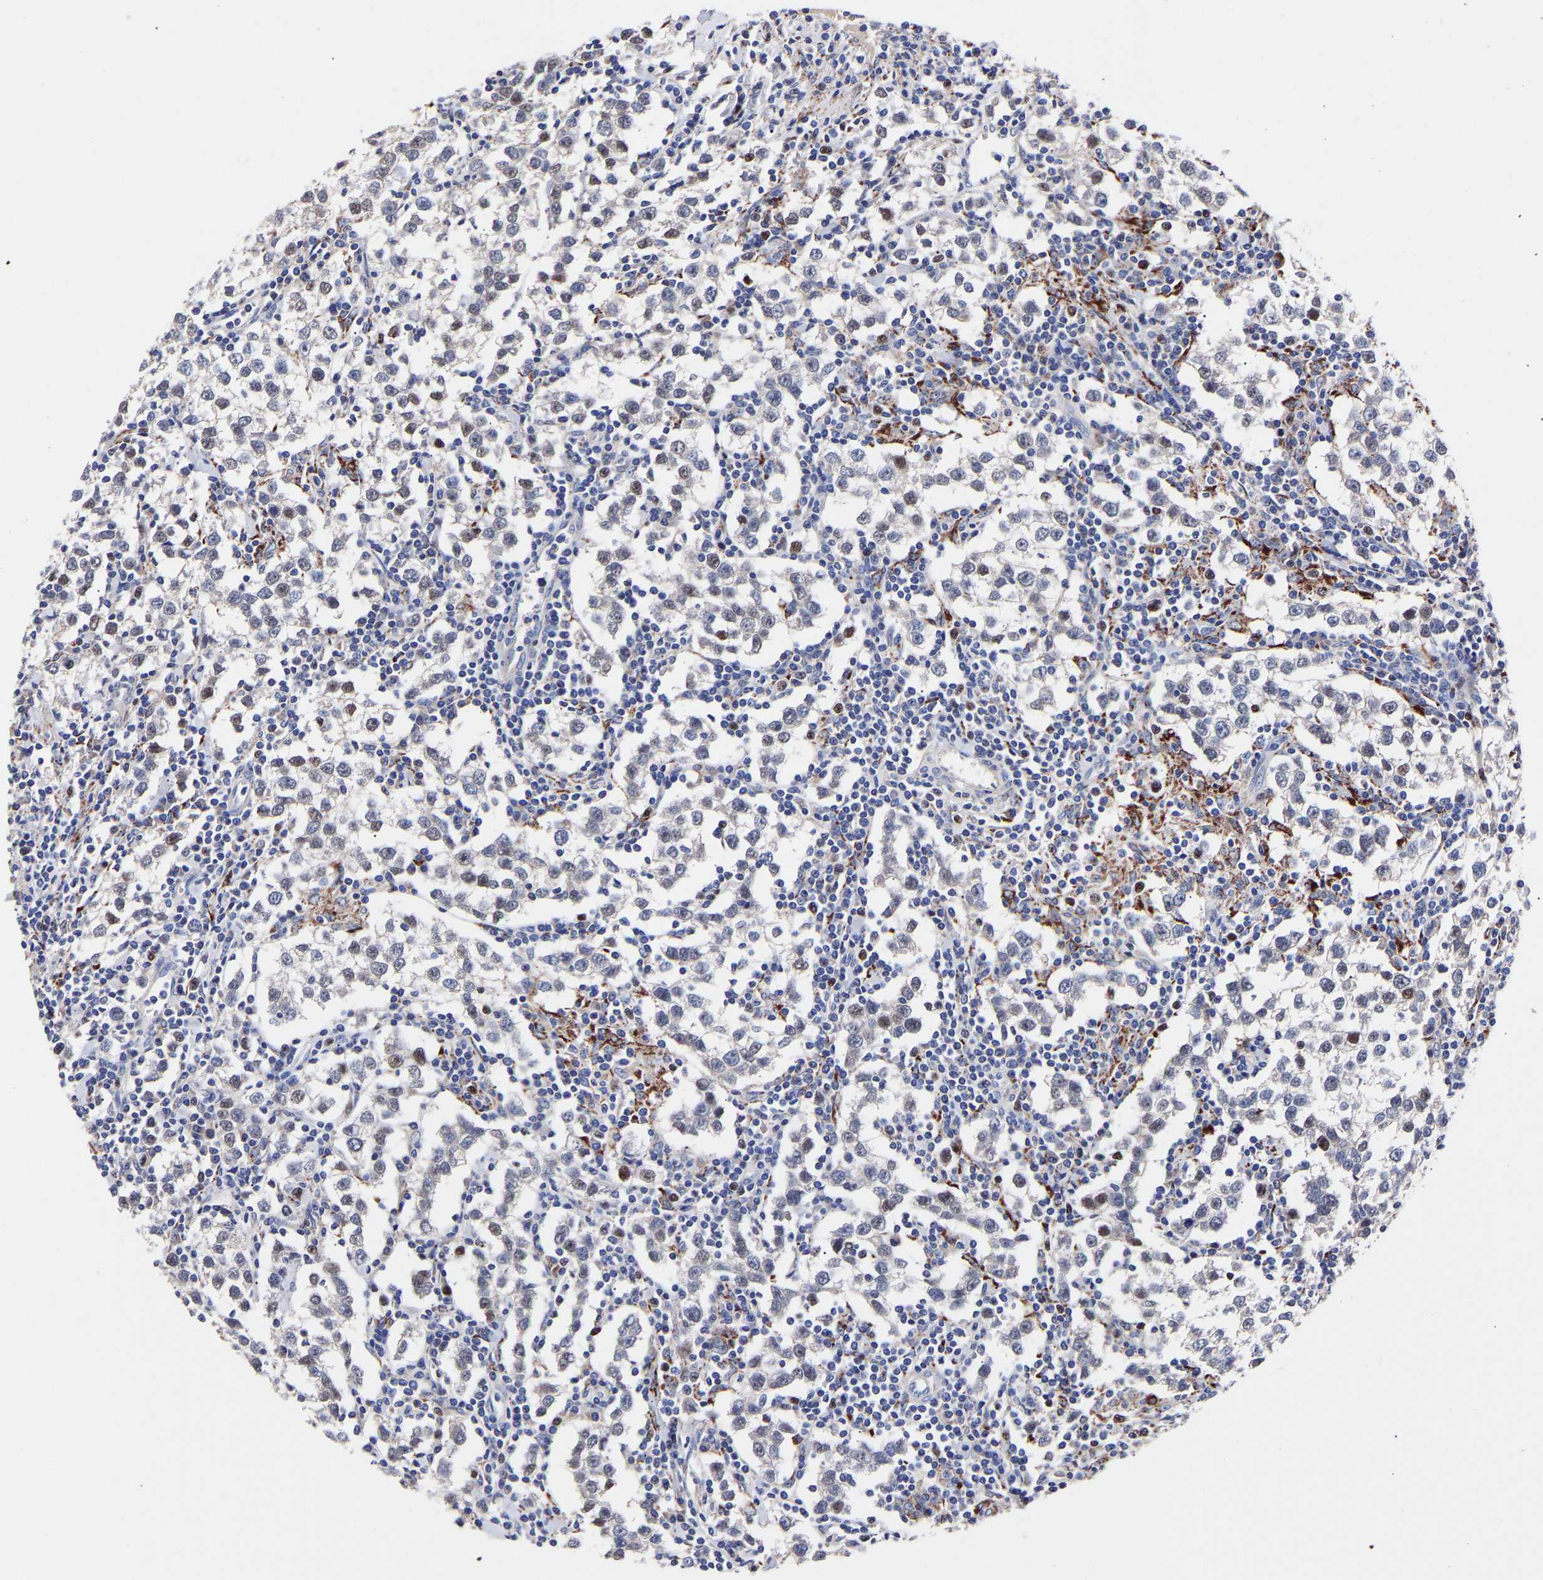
{"staining": {"intensity": "weak", "quantity": "<25%", "location": "nuclear"}, "tissue": "testis cancer", "cell_type": "Tumor cells", "image_type": "cancer", "snomed": [{"axis": "morphology", "description": "Seminoma, NOS"}, {"axis": "morphology", "description": "Carcinoma, Embryonal, NOS"}, {"axis": "topography", "description": "Testis"}], "caption": "IHC of human seminoma (testis) displays no positivity in tumor cells.", "gene": "SEM1", "patient": {"sex": "male", "age": 36}}